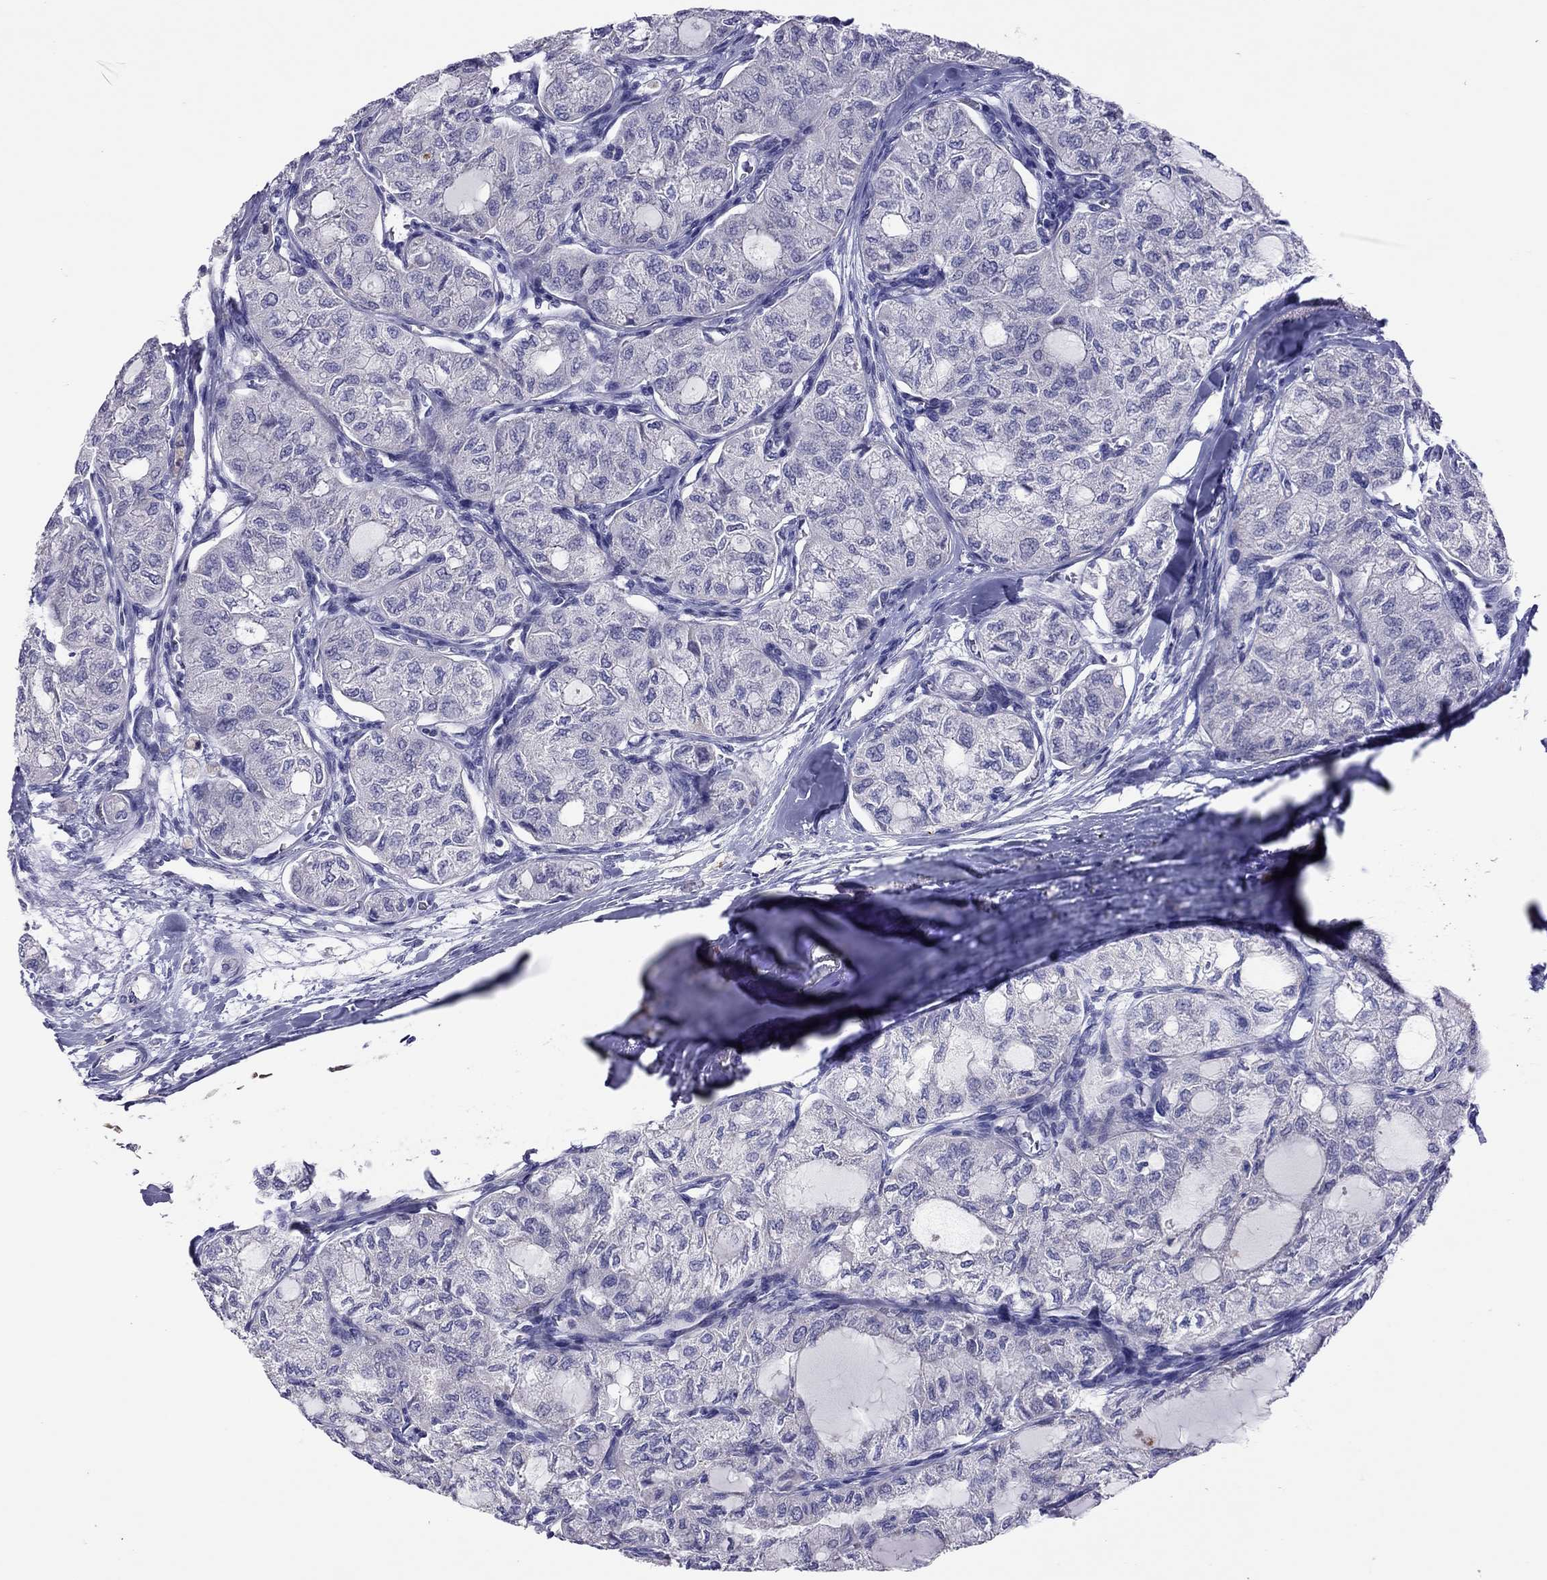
{"staining": {"intensity": "negative", "quantity": "none", "location": "none"}, "tissue": "thyroid cancer", "cell_type": "Tumor cells", "image_type": "cancer", "snomed": [{"axis": "morphology", "description": "Follicular adenoma carcinoma, NOS"}, {"axis": "topography", "description": "Thyroid gland"}], "caption": "Tumor cells are negative for protein expression in human thyroid cancer. (DAB (3,3'-diaminobenzidine) immunohistochemistry visualized using brightfield microscopy, high magnification).", "gene": "COL9A1", "patient": {"sex": "male", "age": 75}}